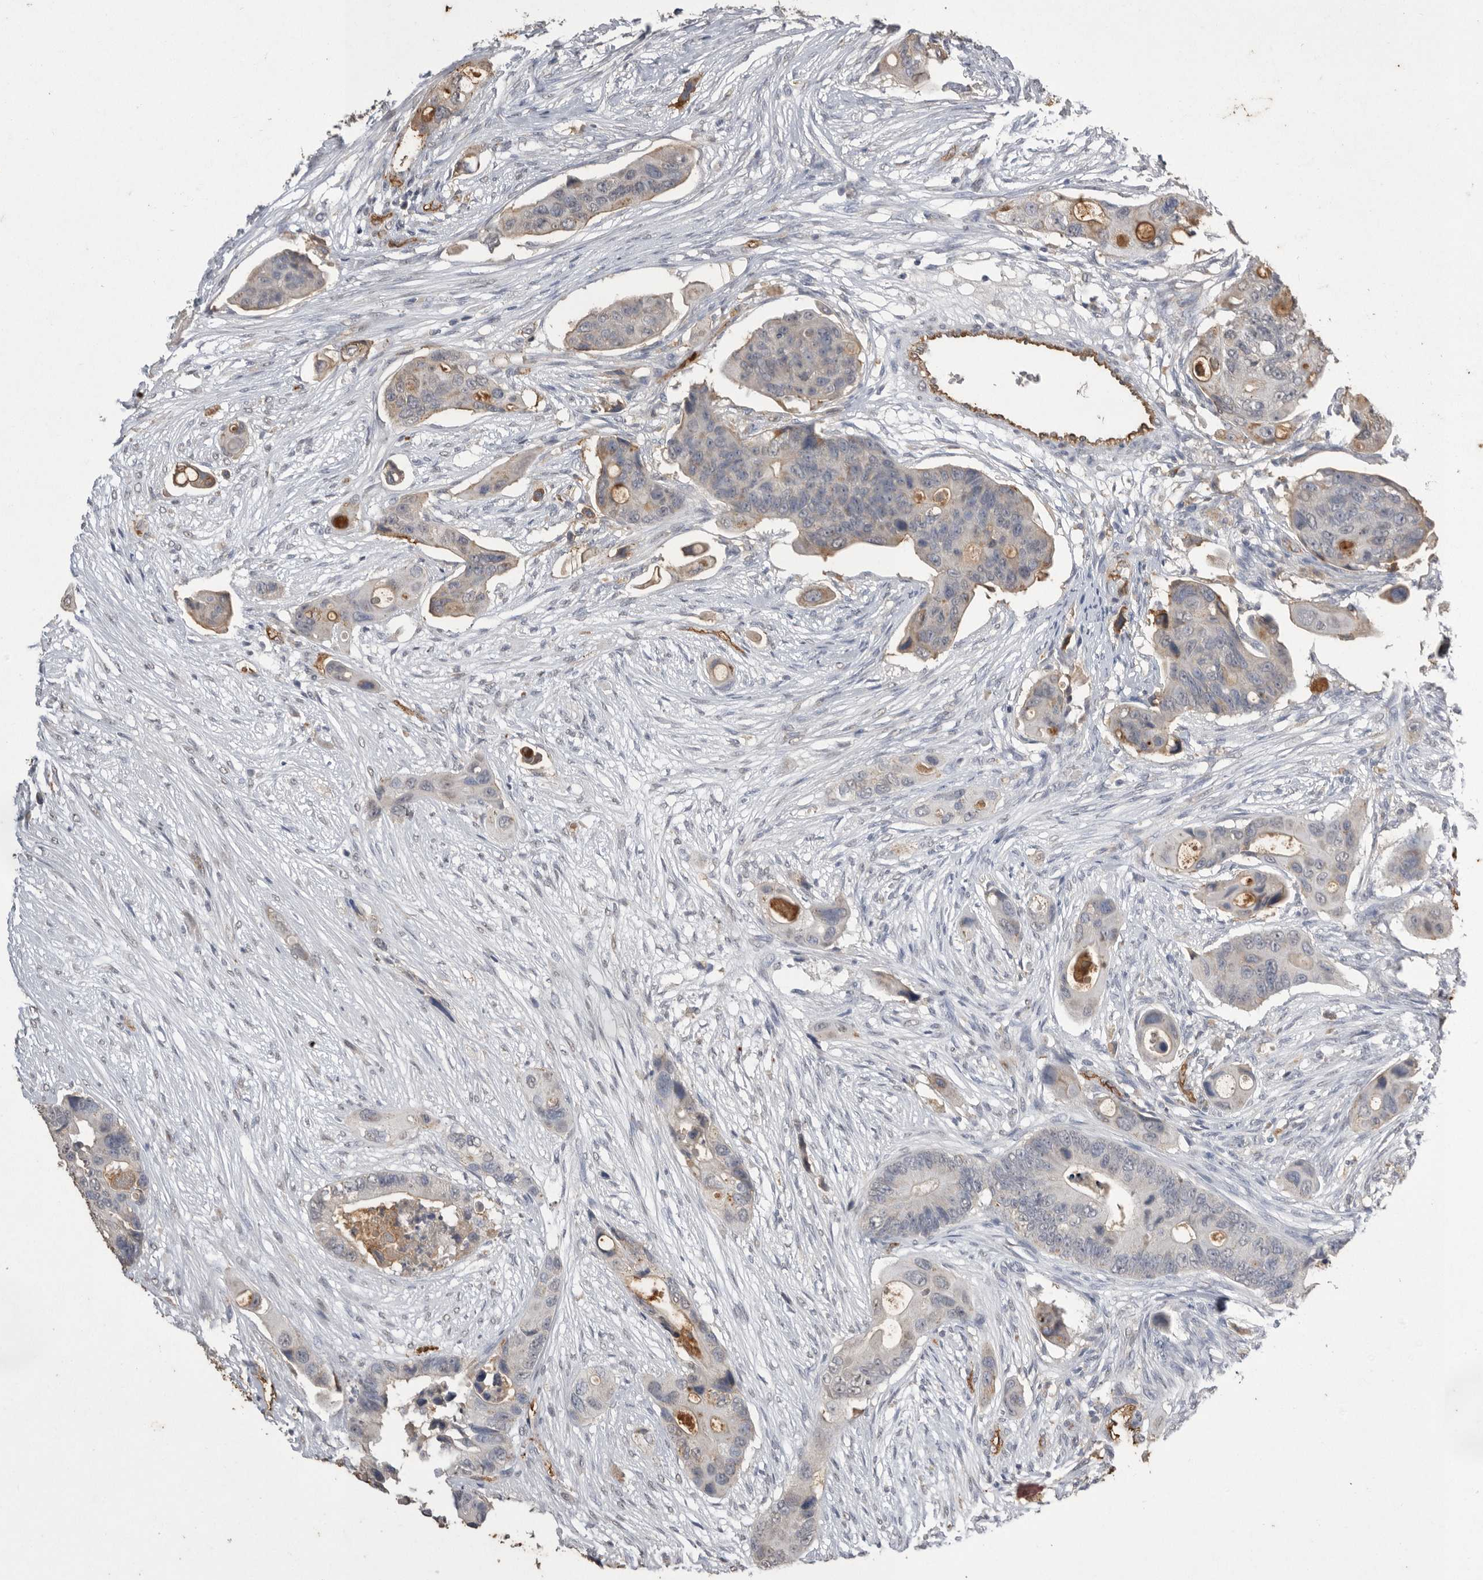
{"staining": {"intensity": "negative", "quantity": "none", "location": "none"}, "tissue": "colorectal cancer", "cell_type": "Tumor cells", "image_type": "cancer", "snomed": [{"axis": "morphology", "description": "Adenocarcinoma, NOS"}, {"axis": "topography", "description": "Colon"}], "caption": "Immunohistochemical staining of colorectal adenocarcinoma exhibits no significant expression in tumor cells.", "gene": "IL27", "patient": {"sex": "female", "age": 57}}